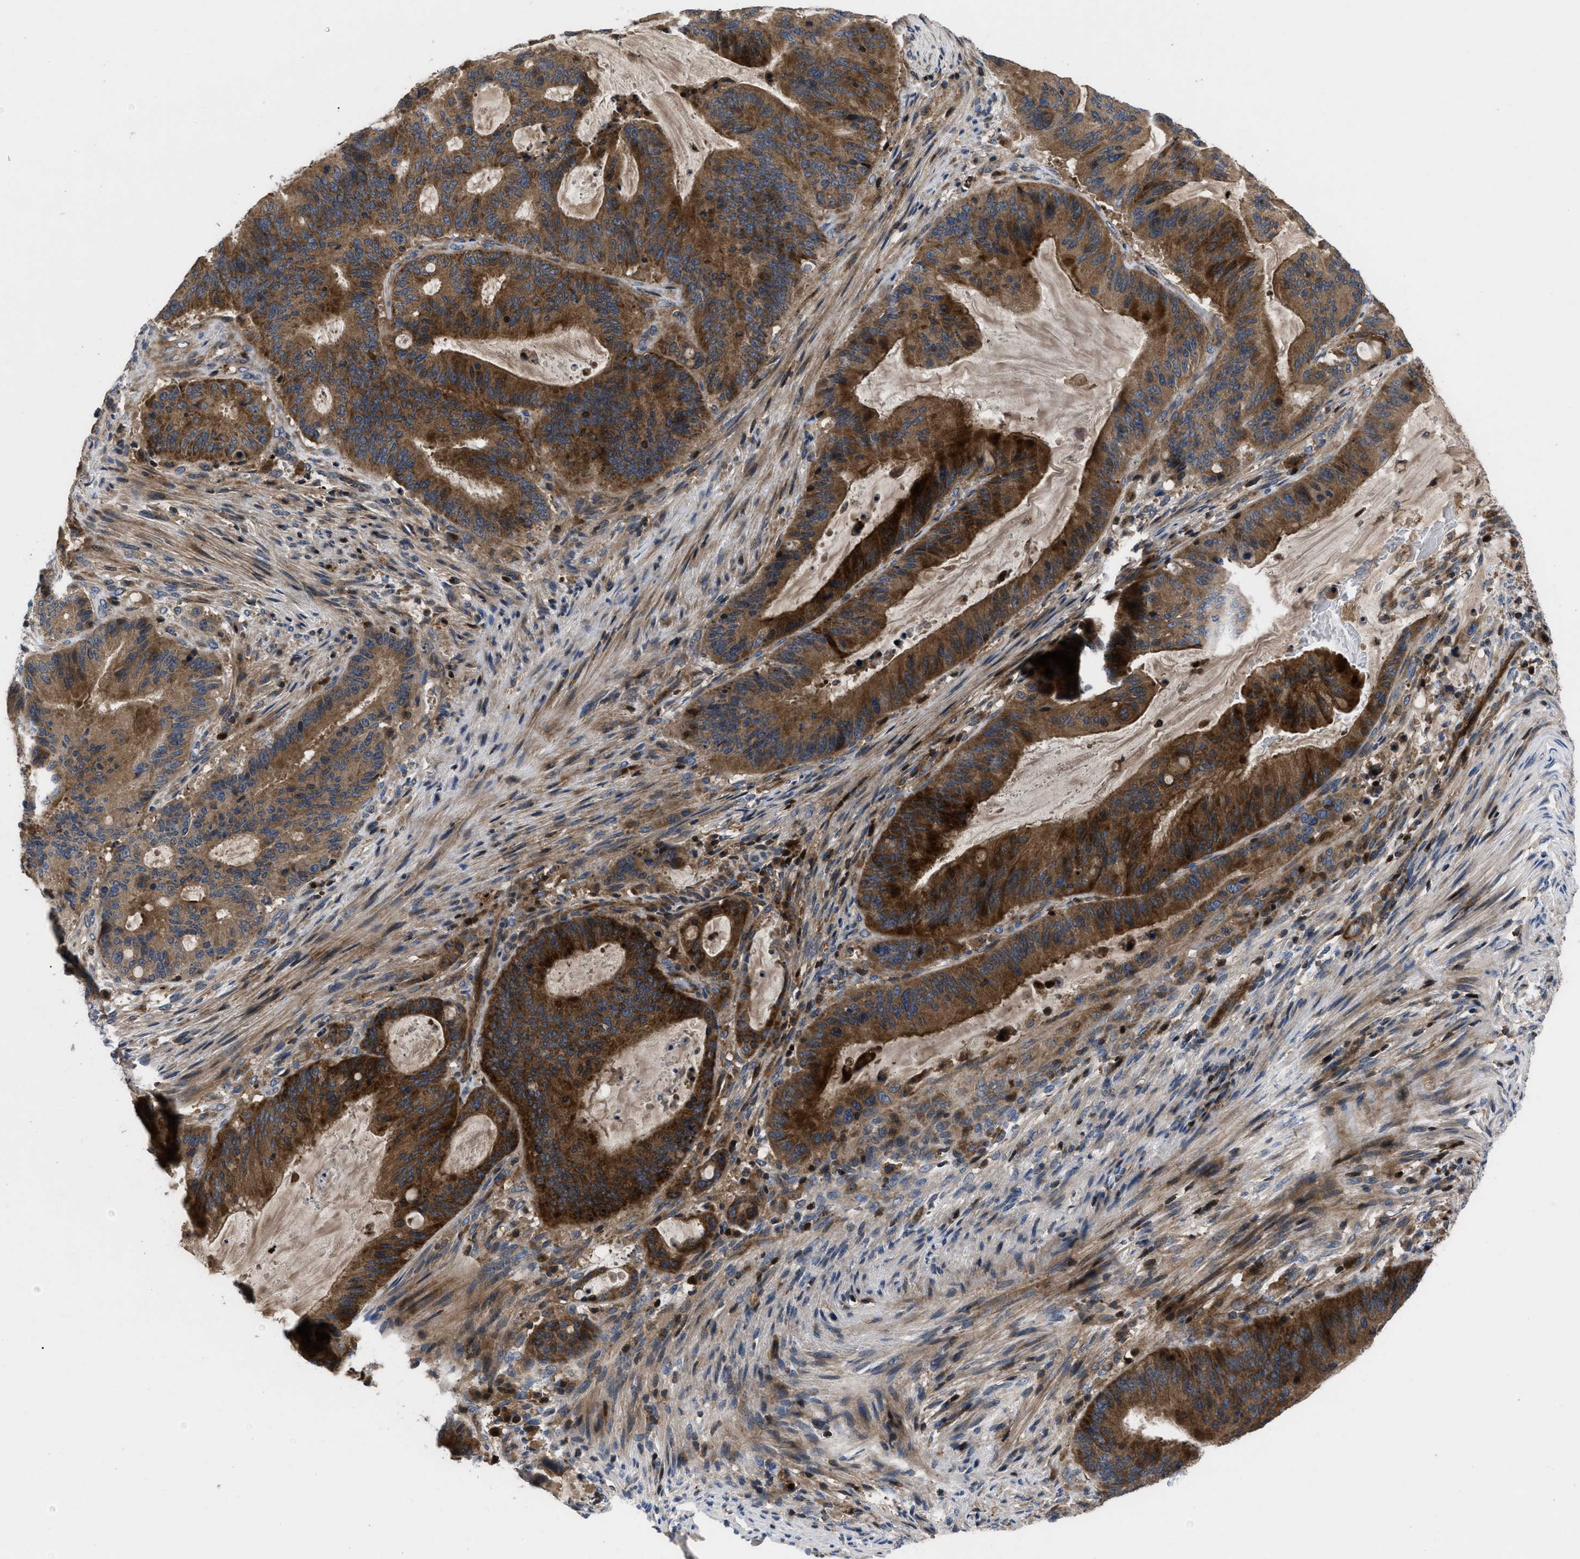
{"staining": {"intensity": "strong", "quantity": ">75%", "location": "cytoplasmic/membranous"}, "tissue": "liver cancer", "cell_type": "Tumor cells", "image_type": "cancer", "snomed": [{"axis": "morphology", "description": "Normal tissue, NOS"}, {"axis": "morphology", "description": "Cholangiocarcinoma"}, {"axis": "topography", "description": "Liver"}, {"axis": "topography", "description": "Peripheral nerve tissue"}], "caption": "Protein expression by immunohistochemistry (IHC) displays strong cytoplasmic/membranous expression in approximately >75% of tumor cells in liver cancer (cholangiocarcinoma). (Brightfield microscopy of DAB IHC at high magnification).", "gene": "YBEY", "patient": {"sex": "female", "age": 73}}